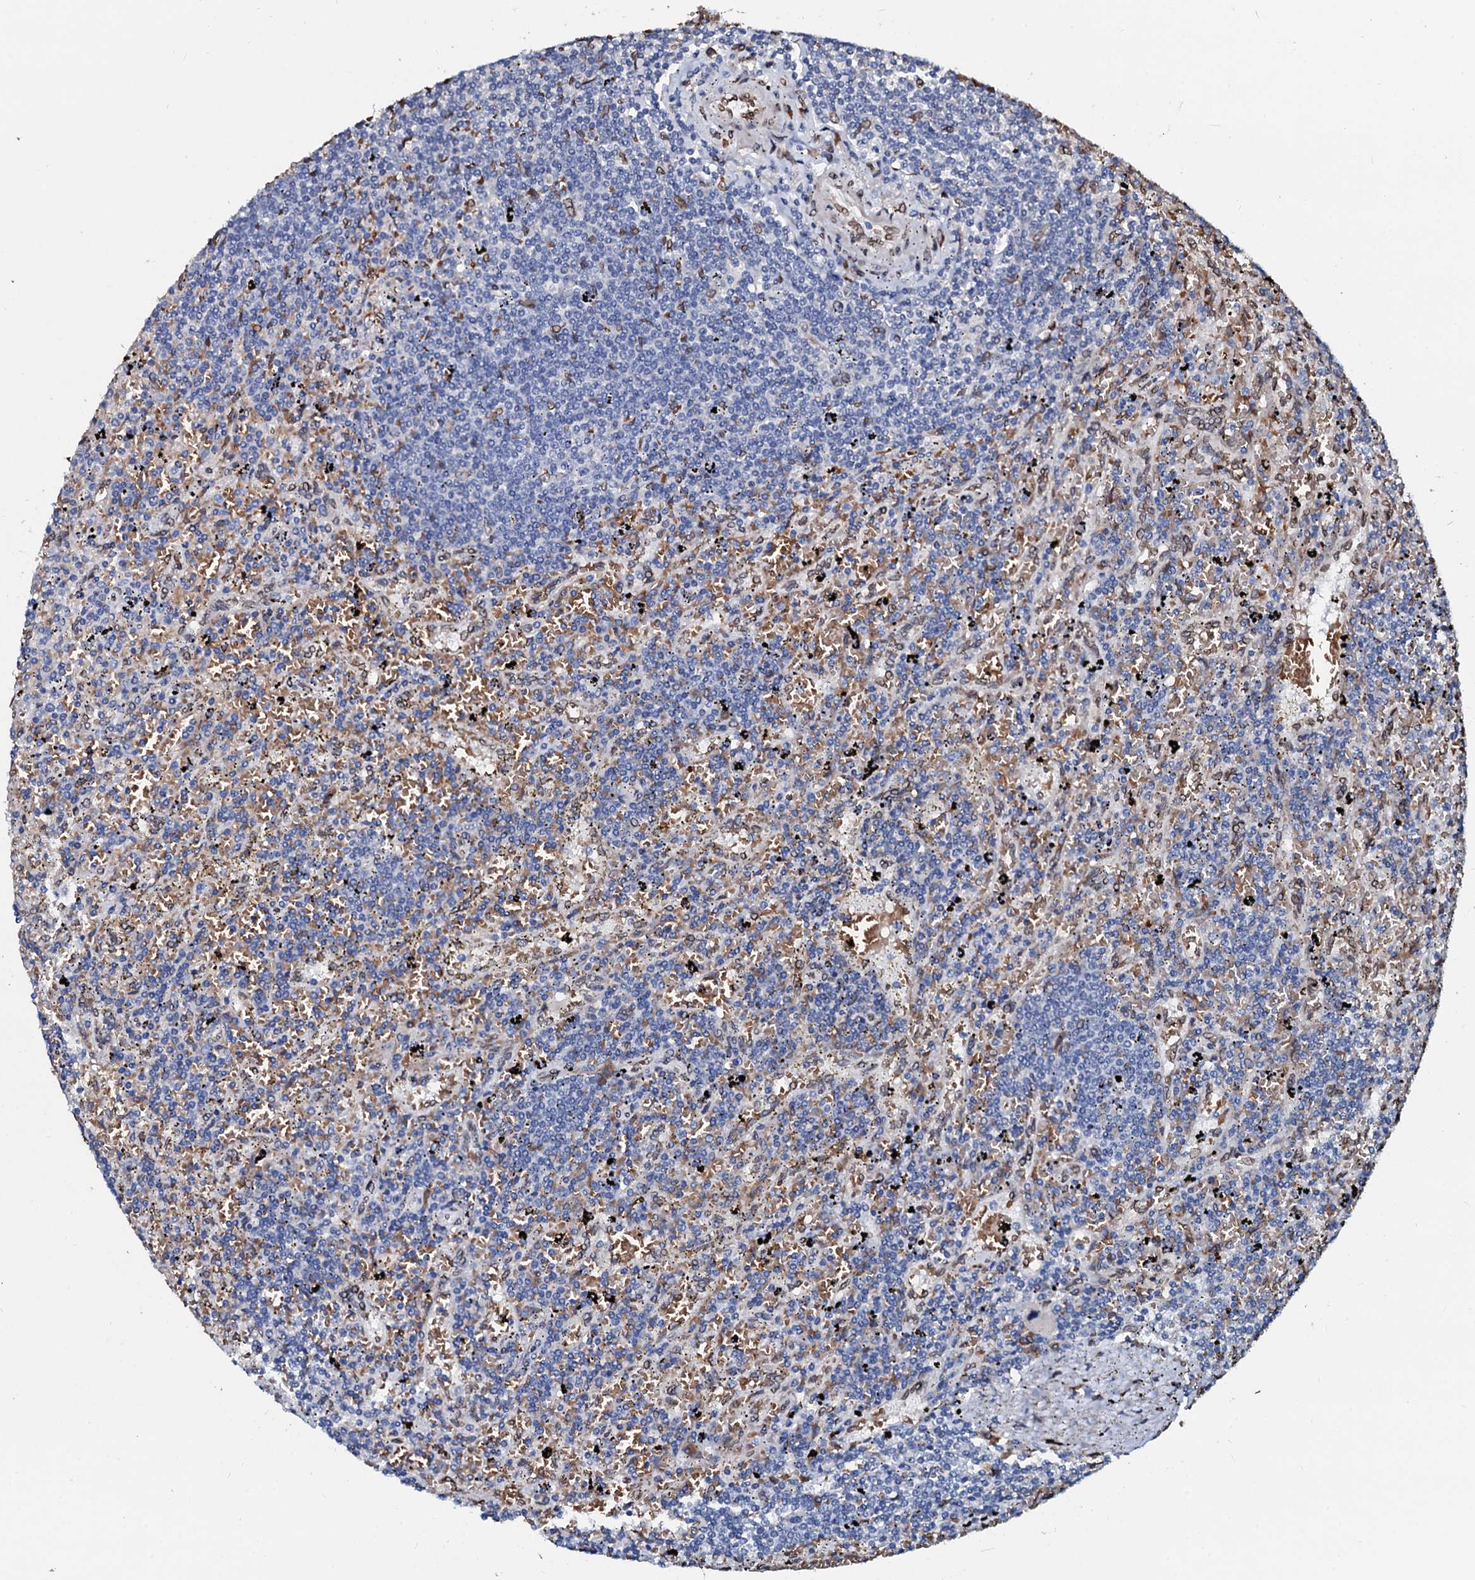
{"staining": {"intensity": "negative", "quantity": "none", "location": "none"}, "tissue": "lymphoma", "cell_type": "Tumor cells", "image_type": "cancer", "snomed": [{"axis": "morphology", "description": "Malignant lymphoma, non-Hodgkin's type, Low grade"}, {"axis": "topography", "description": "Spleen"}], "caption": "Photomicrograph shows no protein staining in tumor cells of malignant lymphoma, non-Hodgkin's type (low-grade) tissue. (Immunohistochemistry (ihc), brightfield microscopy, high magnification).", "gene": "NRP2", "patient": {"sex": "male", "age": 76}}